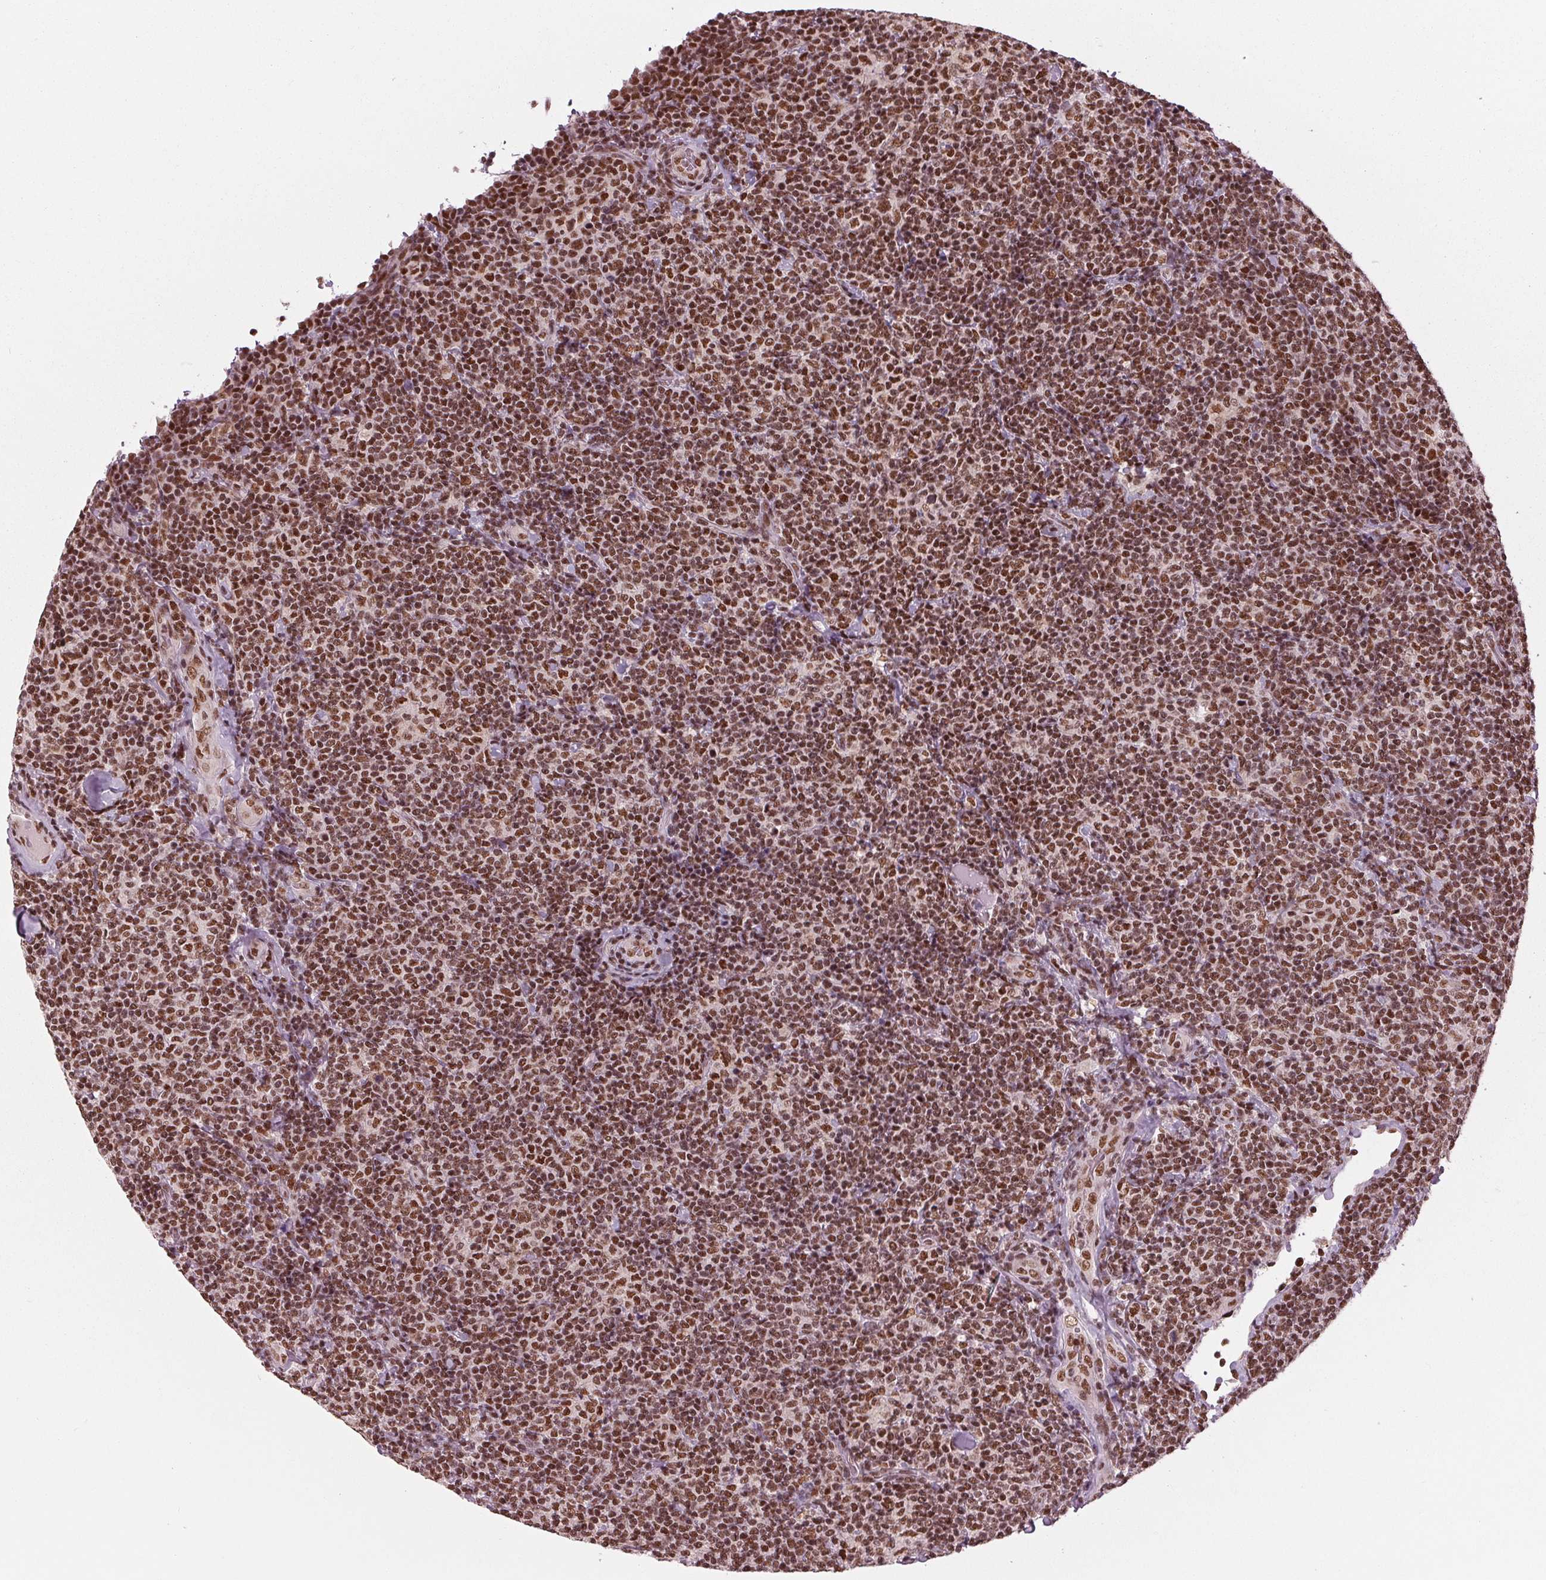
{"staining": {"intensity": "strong", "quantity": ">75%", "location": "nuclear"}, "tissue": "lymphoma", "cell_type": "Tumor cells", "image_type": "cancer", "snomed": [{"axis": "morphology", "description": "Malignant lymphoma, non-Hodgkin's type, Low grade"}, {"axis": "topography", "description": "Lymph node"}], "caption": "About >75% of tumor cells in human low-grade malignant lymphoma, non-Hodgkin's type show strong nuclear protein positivity as visualized by brown immunohistochemical staining.", "gene": "LSM2", "patient": {"sex": "female", "age": 56}}